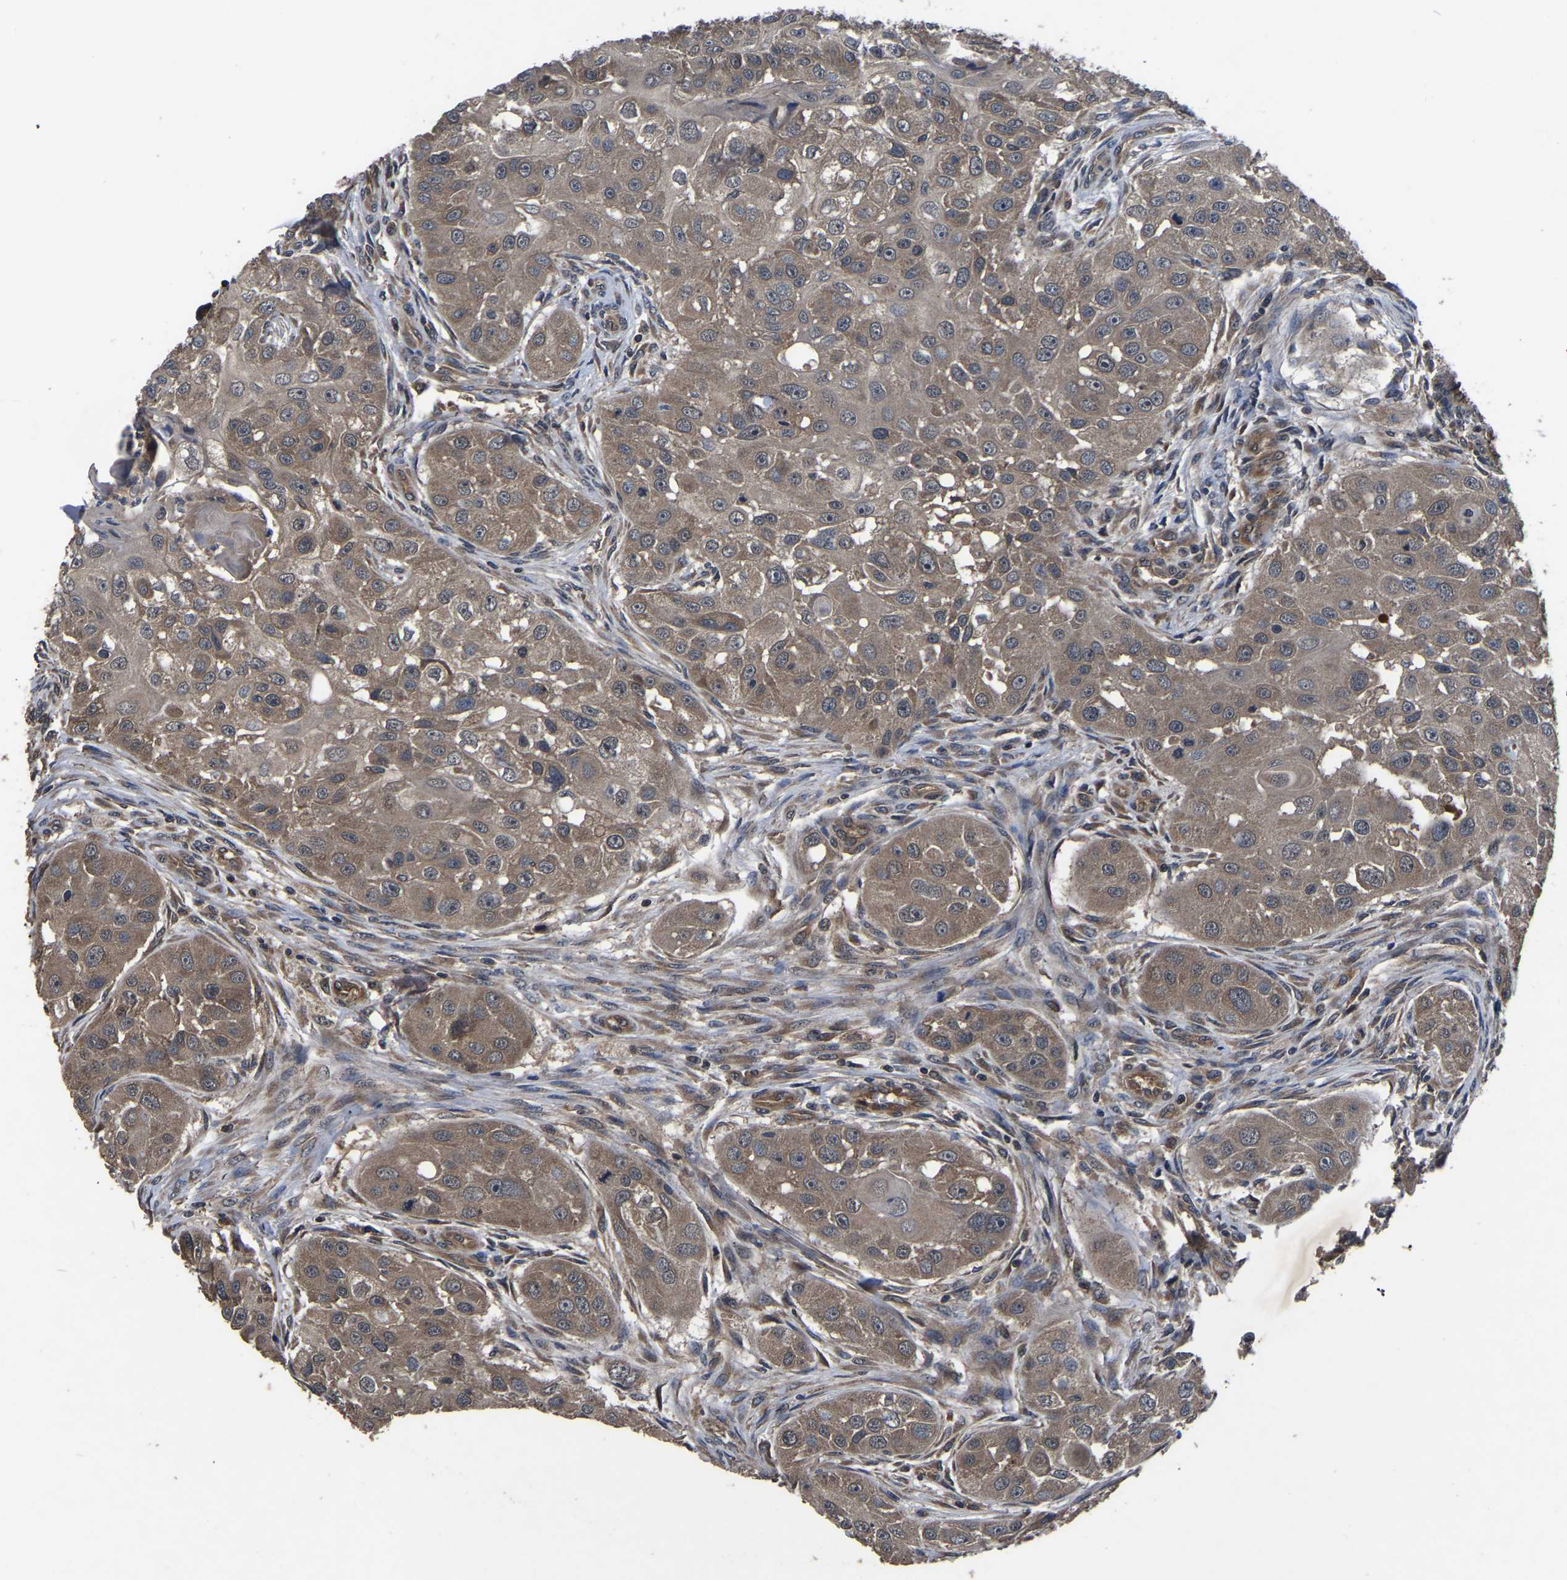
{"staining": {"intensity": "moderate", "quantity": ">75%", "location": "cytoplasmic/membranous"}, "tissue": "head and neck cancer", "cell_type": "Tumor cells", "image_type": "cancer", "snomed": [{"axis": "morphology", "description": "Normal tissue, NOS"}, {"axis": "morphology", "description": "Squamous cell carcinoma, NOS"}, {"axis": "topography", "description": "Skeletal muscle"}, {"axis": "topography", "description": "Head-Neck"}], "caption": "This is an image of IHC staining of squamous cell carcinoma (head and neck), which shows moderate expression in the cytoplasmic/membranous of tumor cells.", "gene": "CRYZL1", "patient": {"sex": "male", "age": 51}}